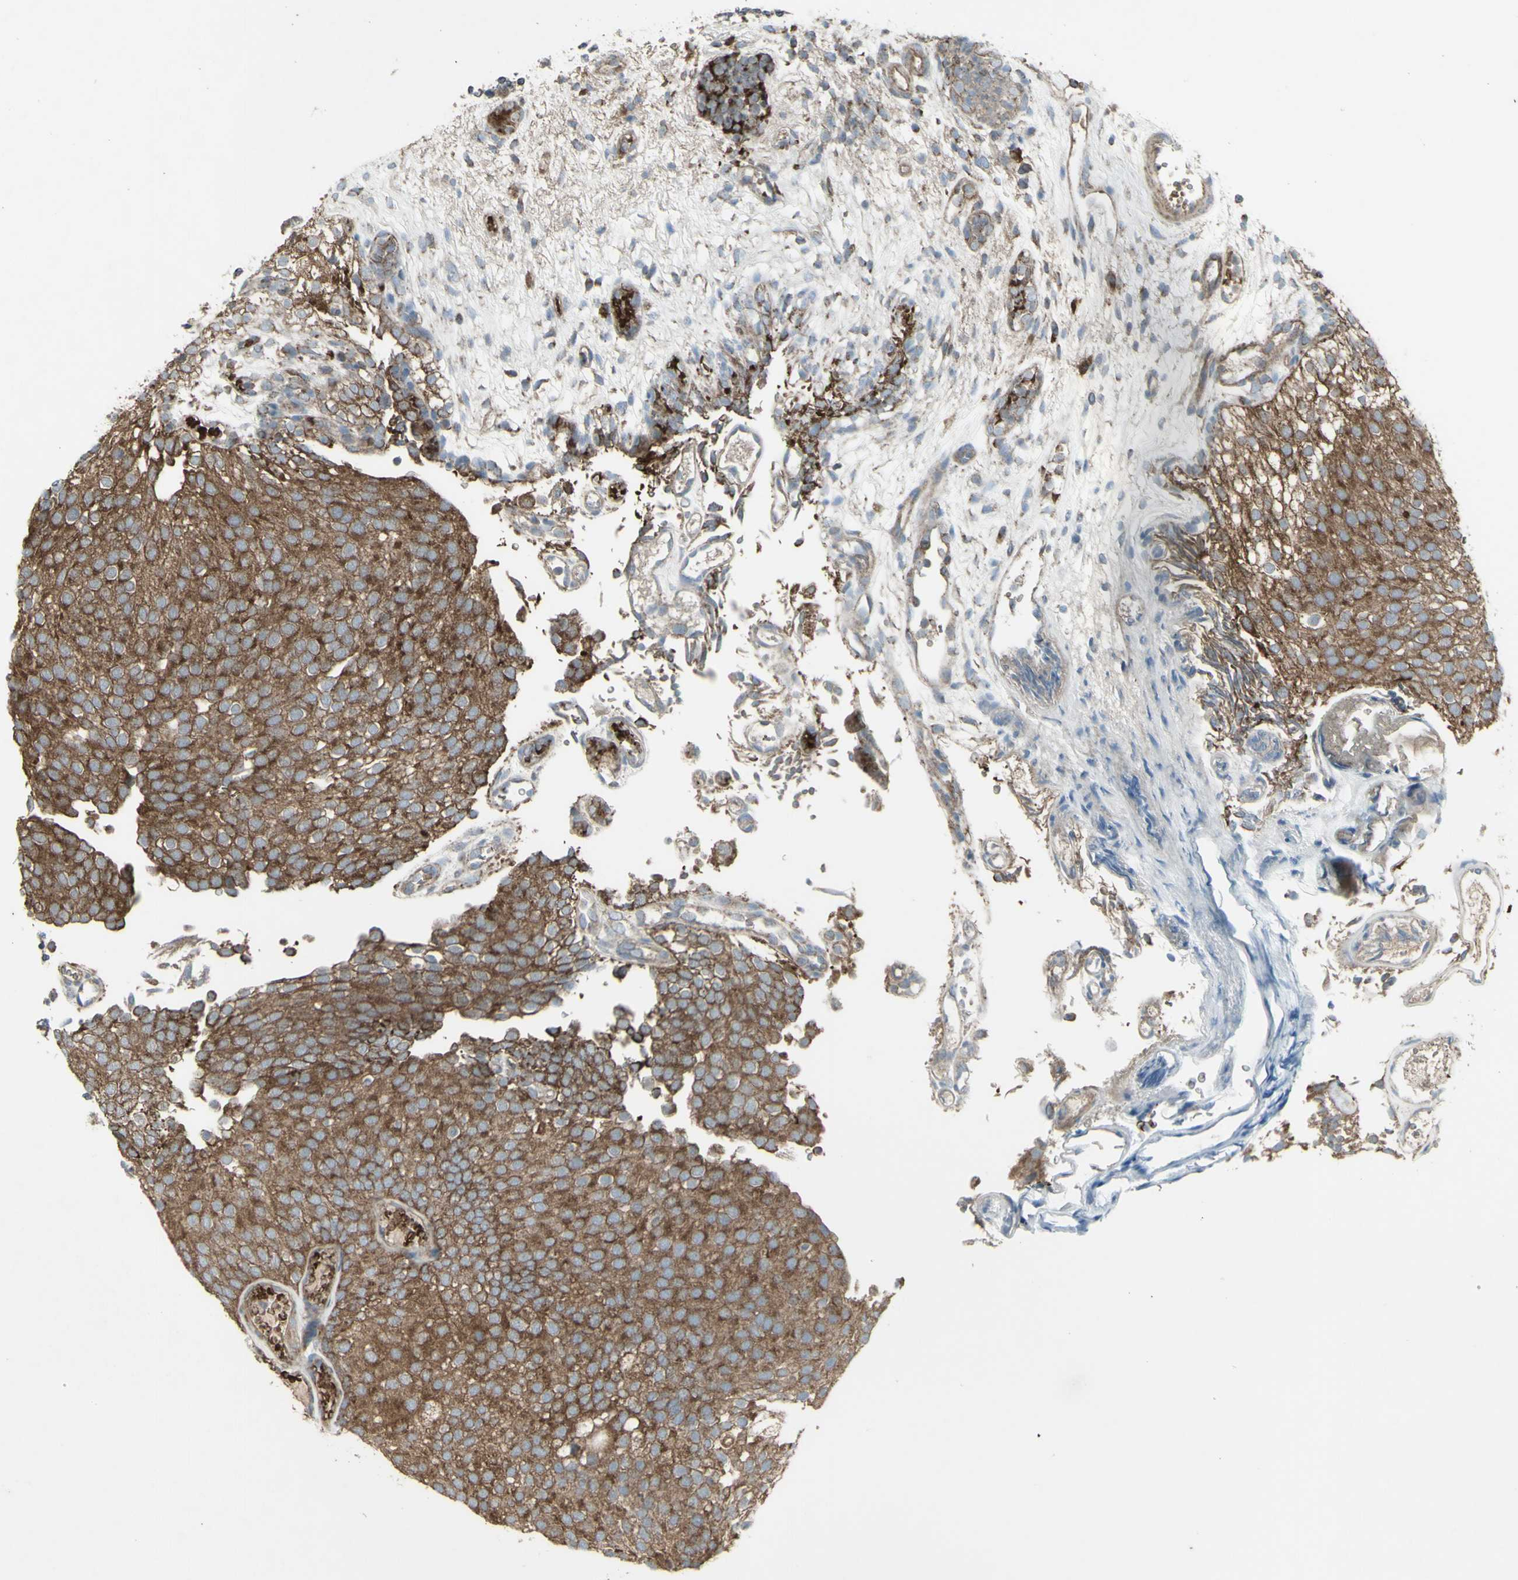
{"staining": {"intensity": "moderate", "quantity": ">75%", "location": "cytoplasmic/membranous"}, "tissue": "urothelial cancer", "cell_type": "Tumor cells", "image_type": "cancer", "snomed": [{"axis": "morphology", "description": "Urothelial carcinoma, Low grade"}, {"axis": "topography", "description": "Urinary bladder"}], "caption": "DAB immunohistochemical staining of urothelial cancer demonstrates moderate cytoplasmic/membranous protein expression in approximately >75% of tumor cells.", "gene": "SHC1", "patient": {"sex": "male", "age": 78}}